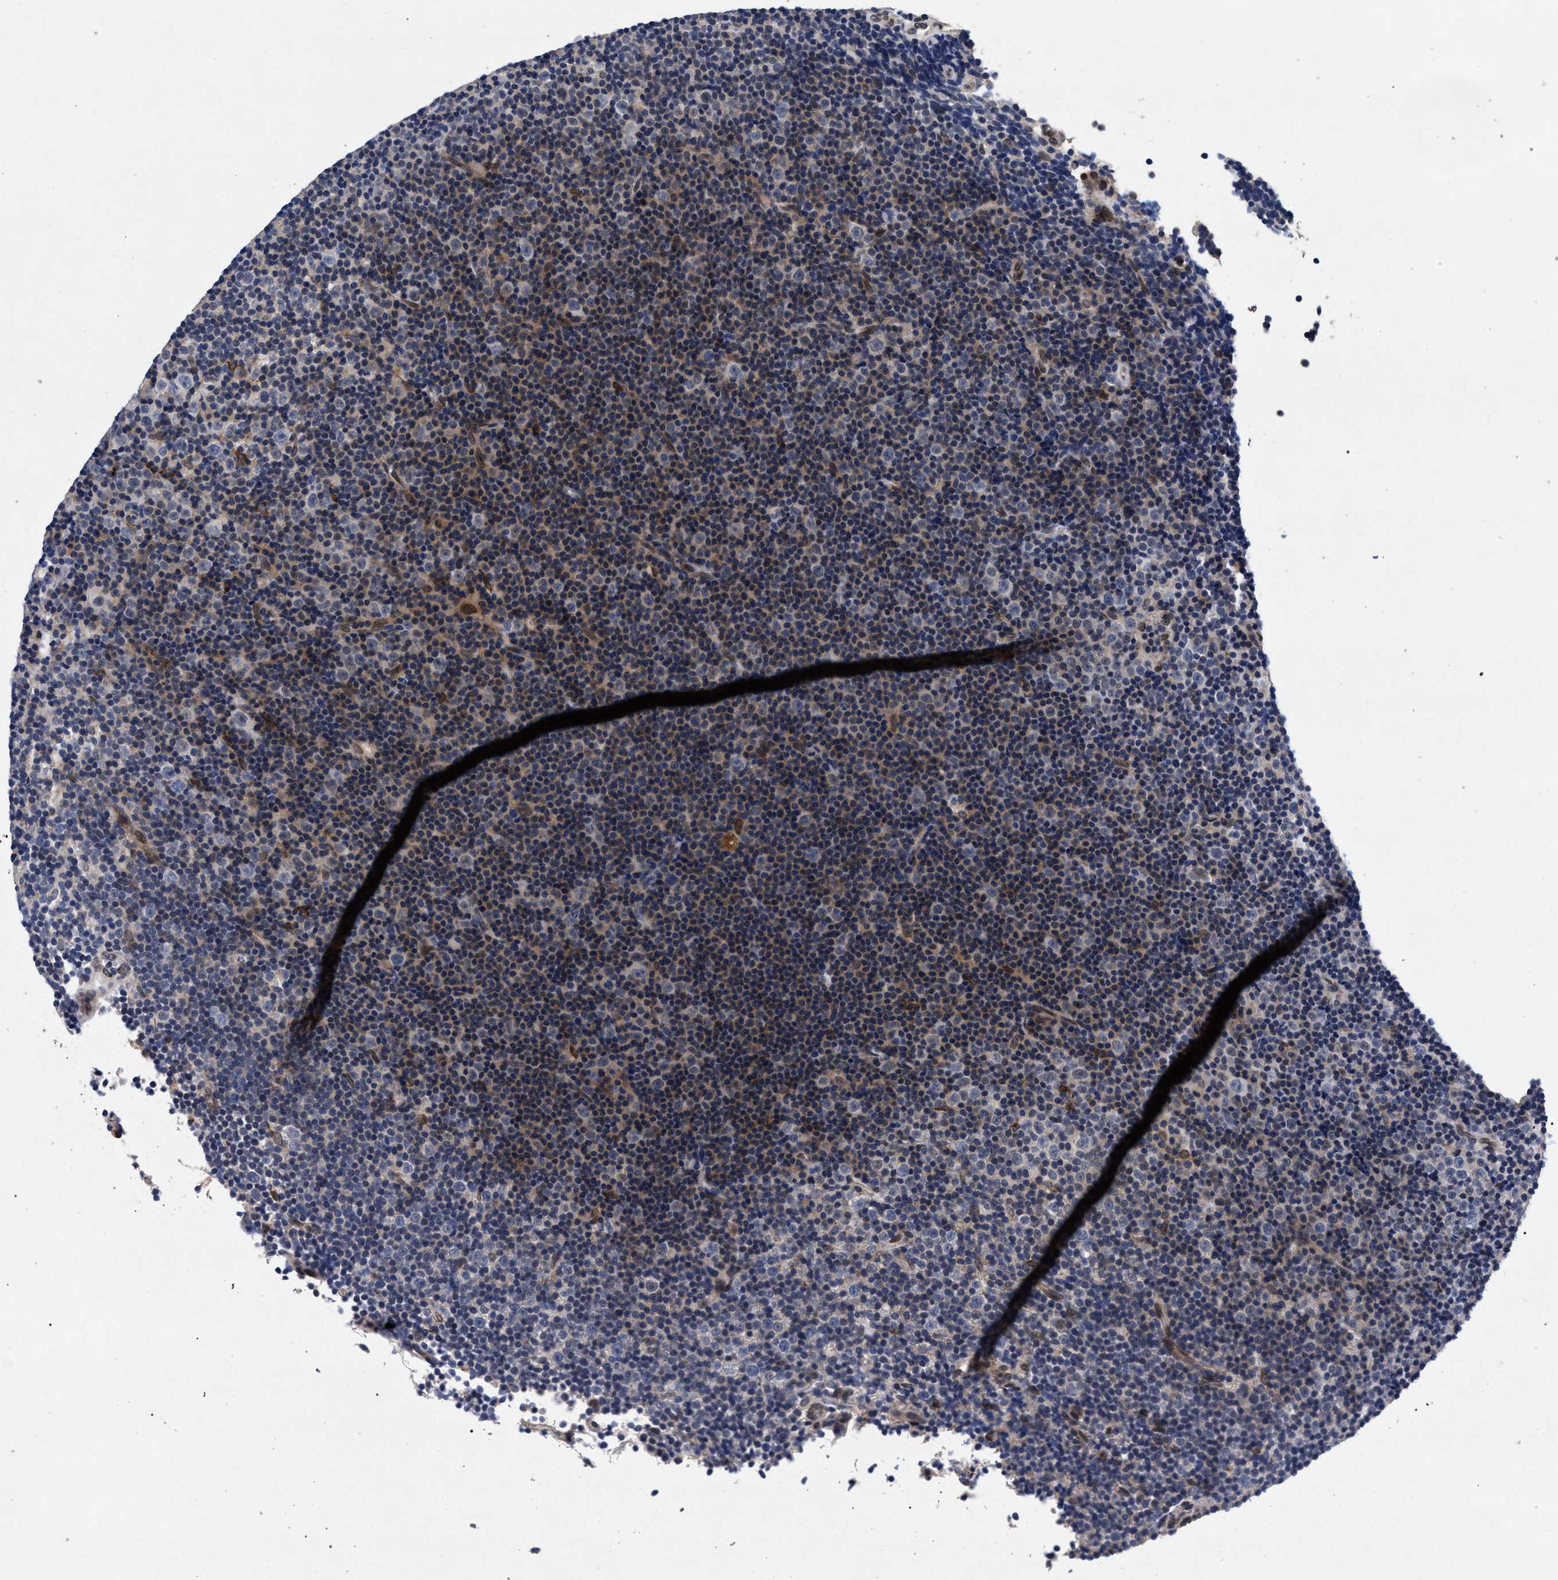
{"staining": {"intensity": "weak", "quantity": "<25%", "location": "cytoplasmic/membranous"}, "tissue": "lymphoma", "cell_type": "Tumor cells", "image_type": "cancer", "snomed": [{"axis": "morphology", "description": "Malignant lymphoma, non-Hodgkin's type, Low grade"}, {"axis": "topography", "description": "Lymph node"}], "caption": "High magnification brightfield microscopy of lymphoma stained with DAB (3,3'-diaminobenzidine) (brown) and counterstained with hematoxylin (blue): tumor cells show no significant positivity.", "gene": "NEK7", "patient": {"sex": "female", "age": 67}}